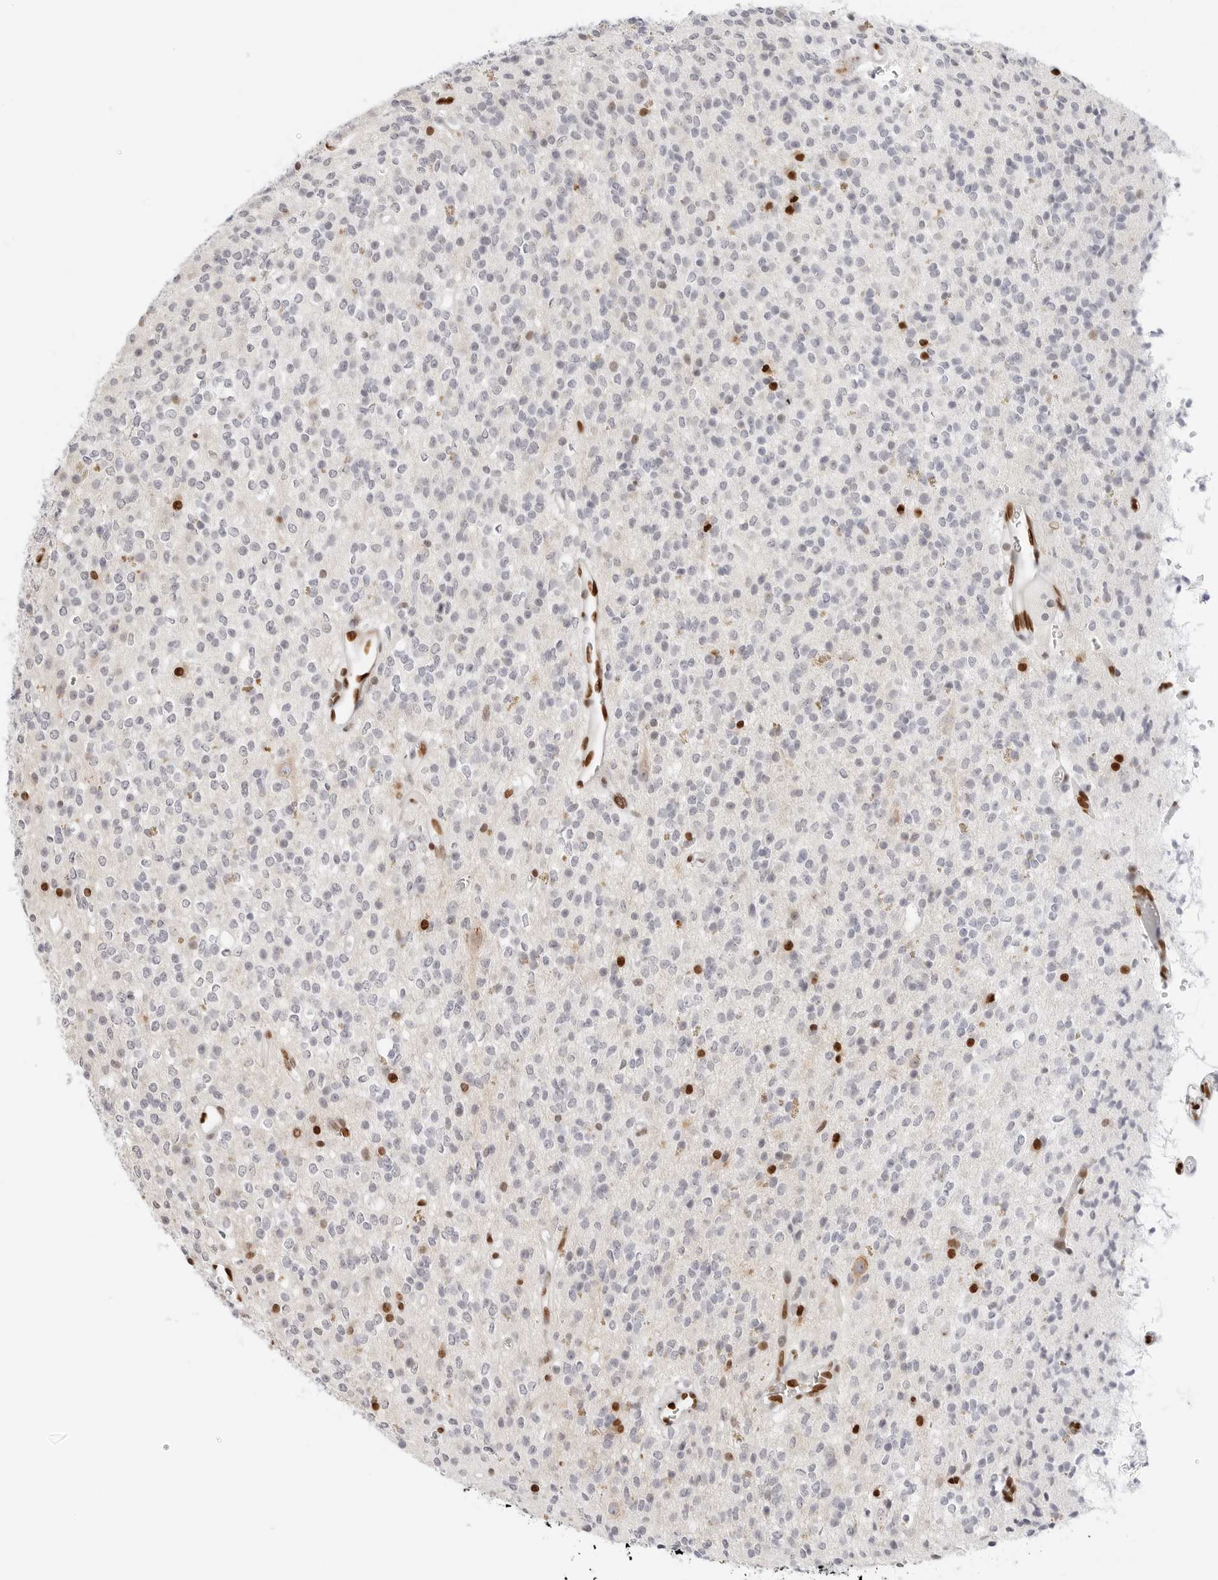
{"staining": {"intensity": "negative", "quantity": "none", "location": "none"}, "tissue": "glioma", "cell_type": "Tumor cells", "image_type": "cancer", "snomed": [{"axis": "morphology", "description": "Glioma, malignant, High grade"}, {"axis": "topography", "description": "Brain"}], "caption": "A histopathology image of human glioma is negative for staining in tumor cells.", "gene": "SPIDR", "patient": {"sex": "male", "age": 34}}